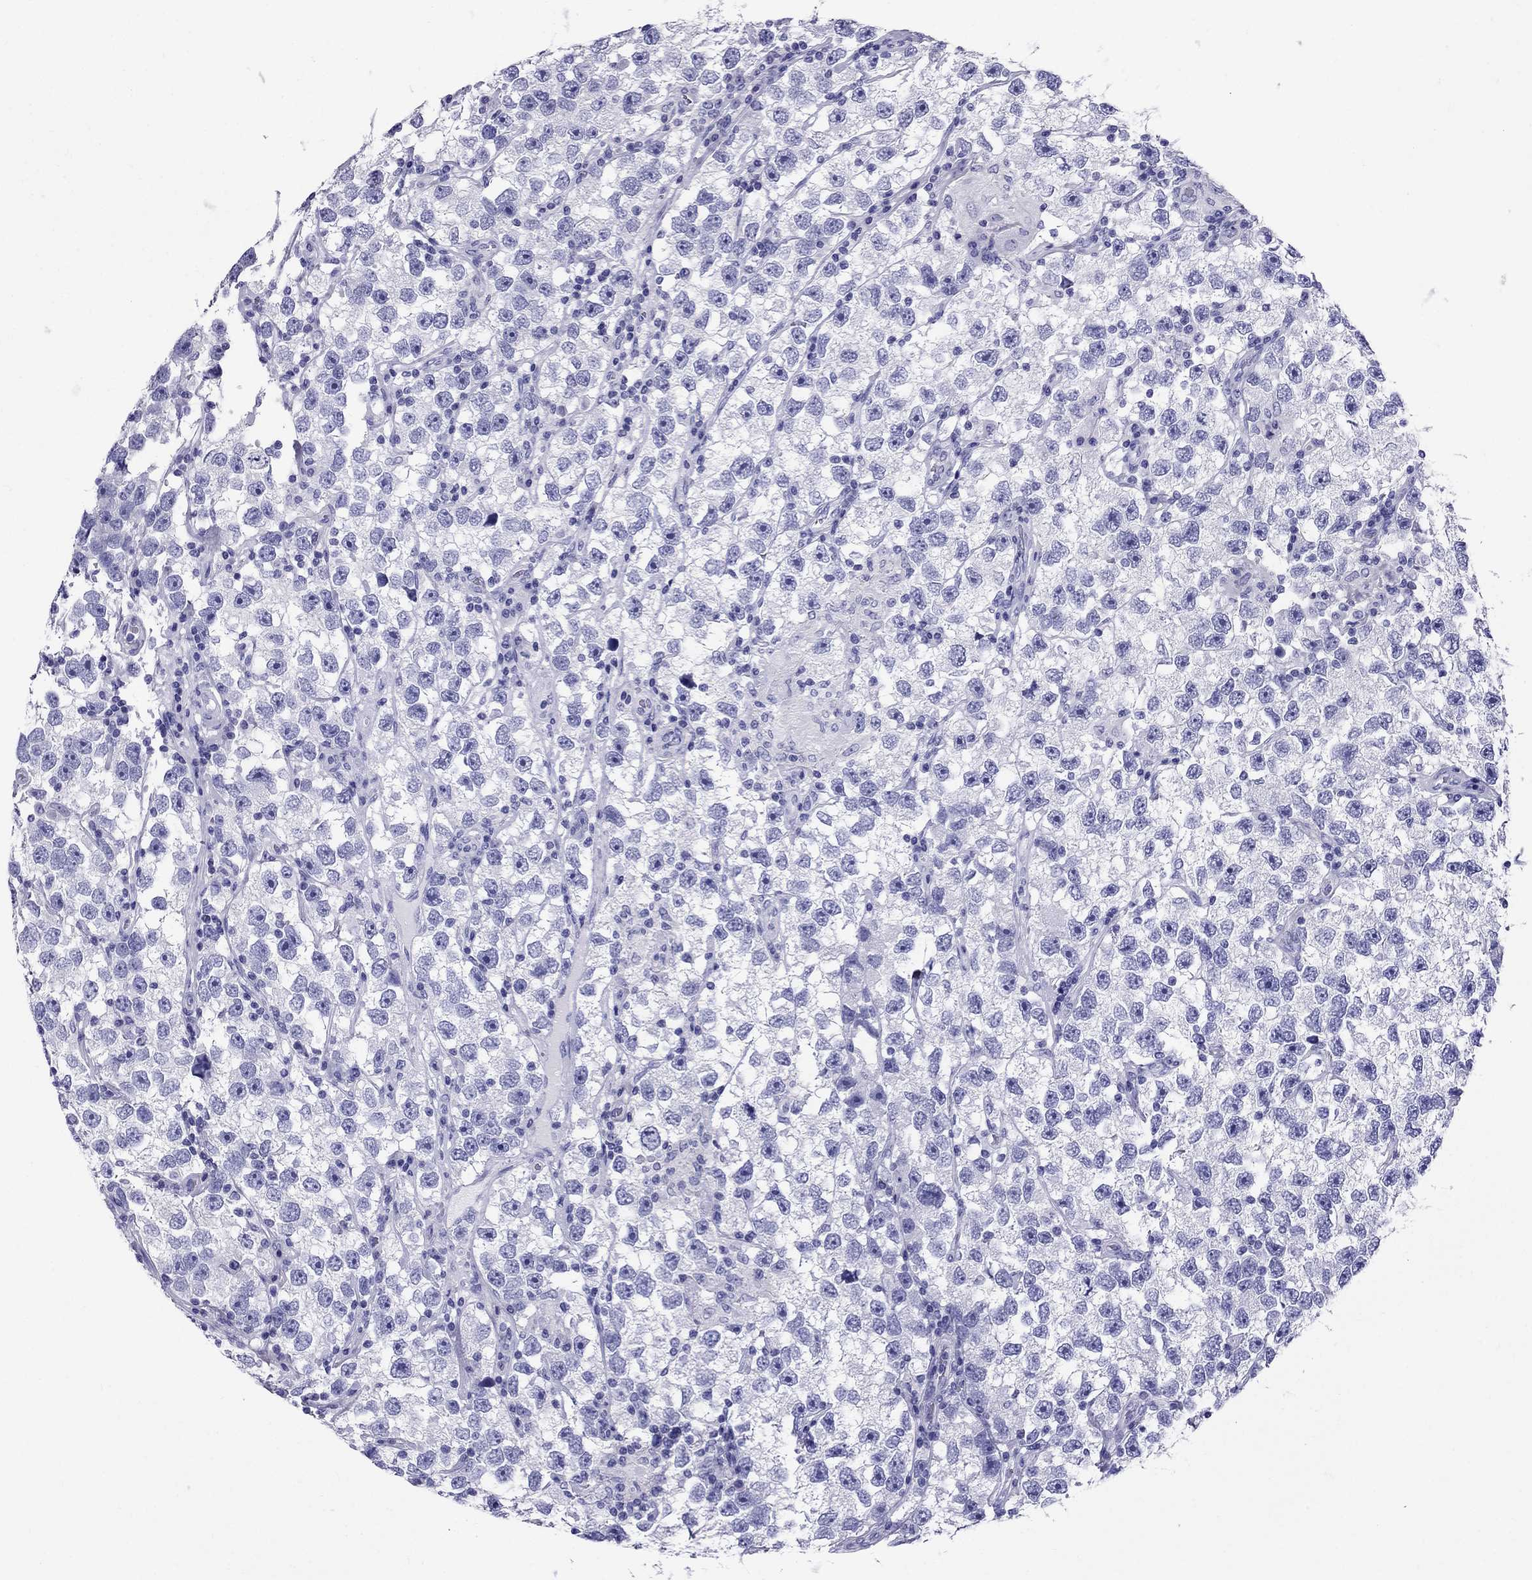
{"staining": {"intensity": "negative", "quantity": "none", "location": "none"}, "tissue": "testis cancer", "cell_type": "Tumor cells", "image_type": "cancer", "snomed": [{"axis": "morphology", "description": "Seminoma, NOS"}, {"axis": "topography", "description": "Testis"}], "caption": "This is an immunohistochemistry (IHC) photomicrograph of testis seminoma. There is no expression in tumor cells.", "gene": "AVPR1B", "patient": {"sex": "male", "age": 26}}